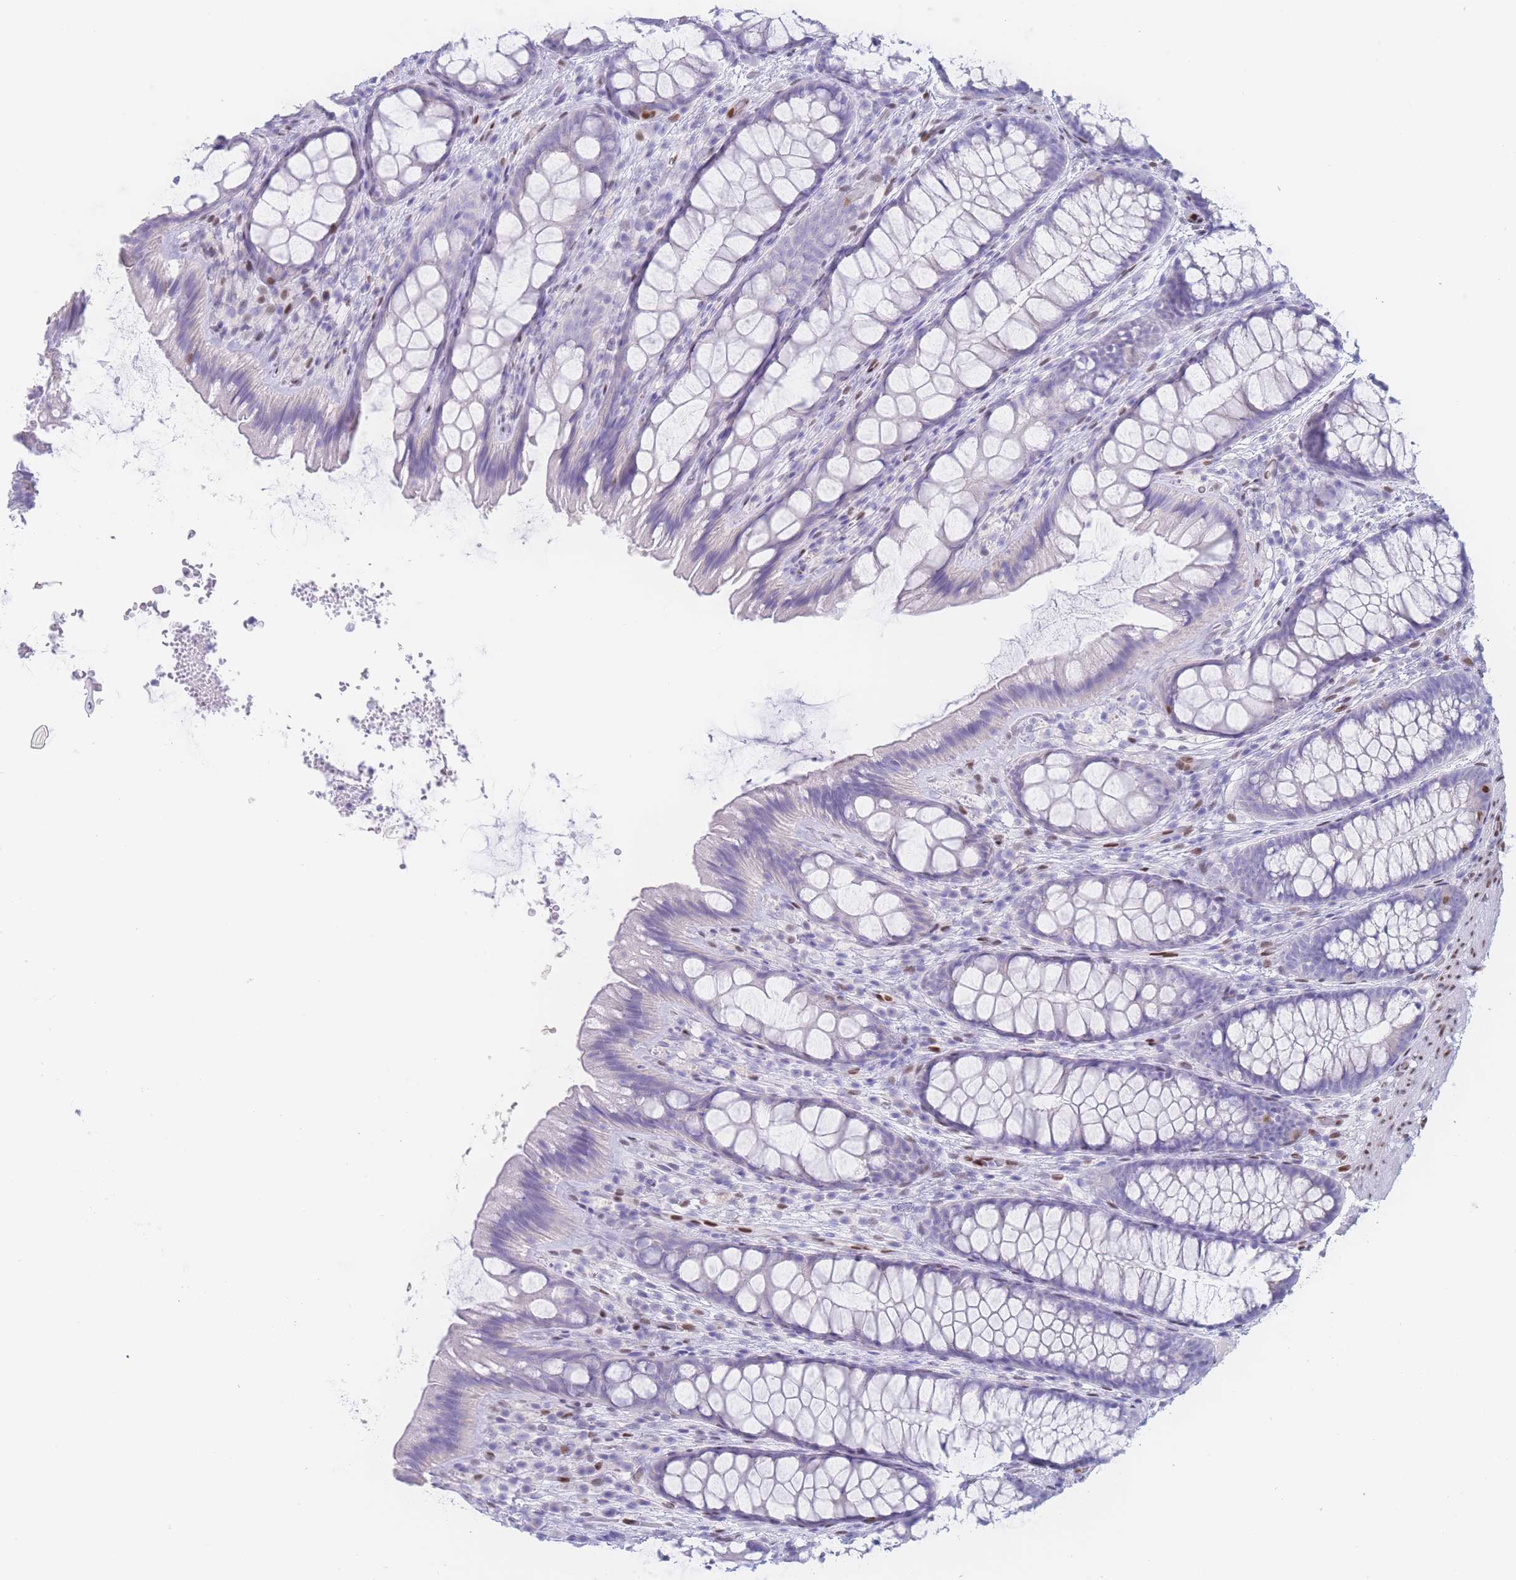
{"staining": {"intensity": "moderate", "quantity": "25%-75%", "location": "nuclear"}, "tissue": "colon", "cell_type": "Endothelial cells", "image_type": "normal", "snomed": [{"axis": "morphology", "description": "Normal tissue, NOS"}, {"axis": "topography", "description": "Colon"}], "caption": "IHC image of normal colon: human colon stained using immunohistochemistry reveals medium levels of moderate protein expression localized specifically in the nuclear of endothelial cells, appearing as a nuclear brown color.", "gene": "PSMB5", "patient": {"sex": "male", "age": 46}}